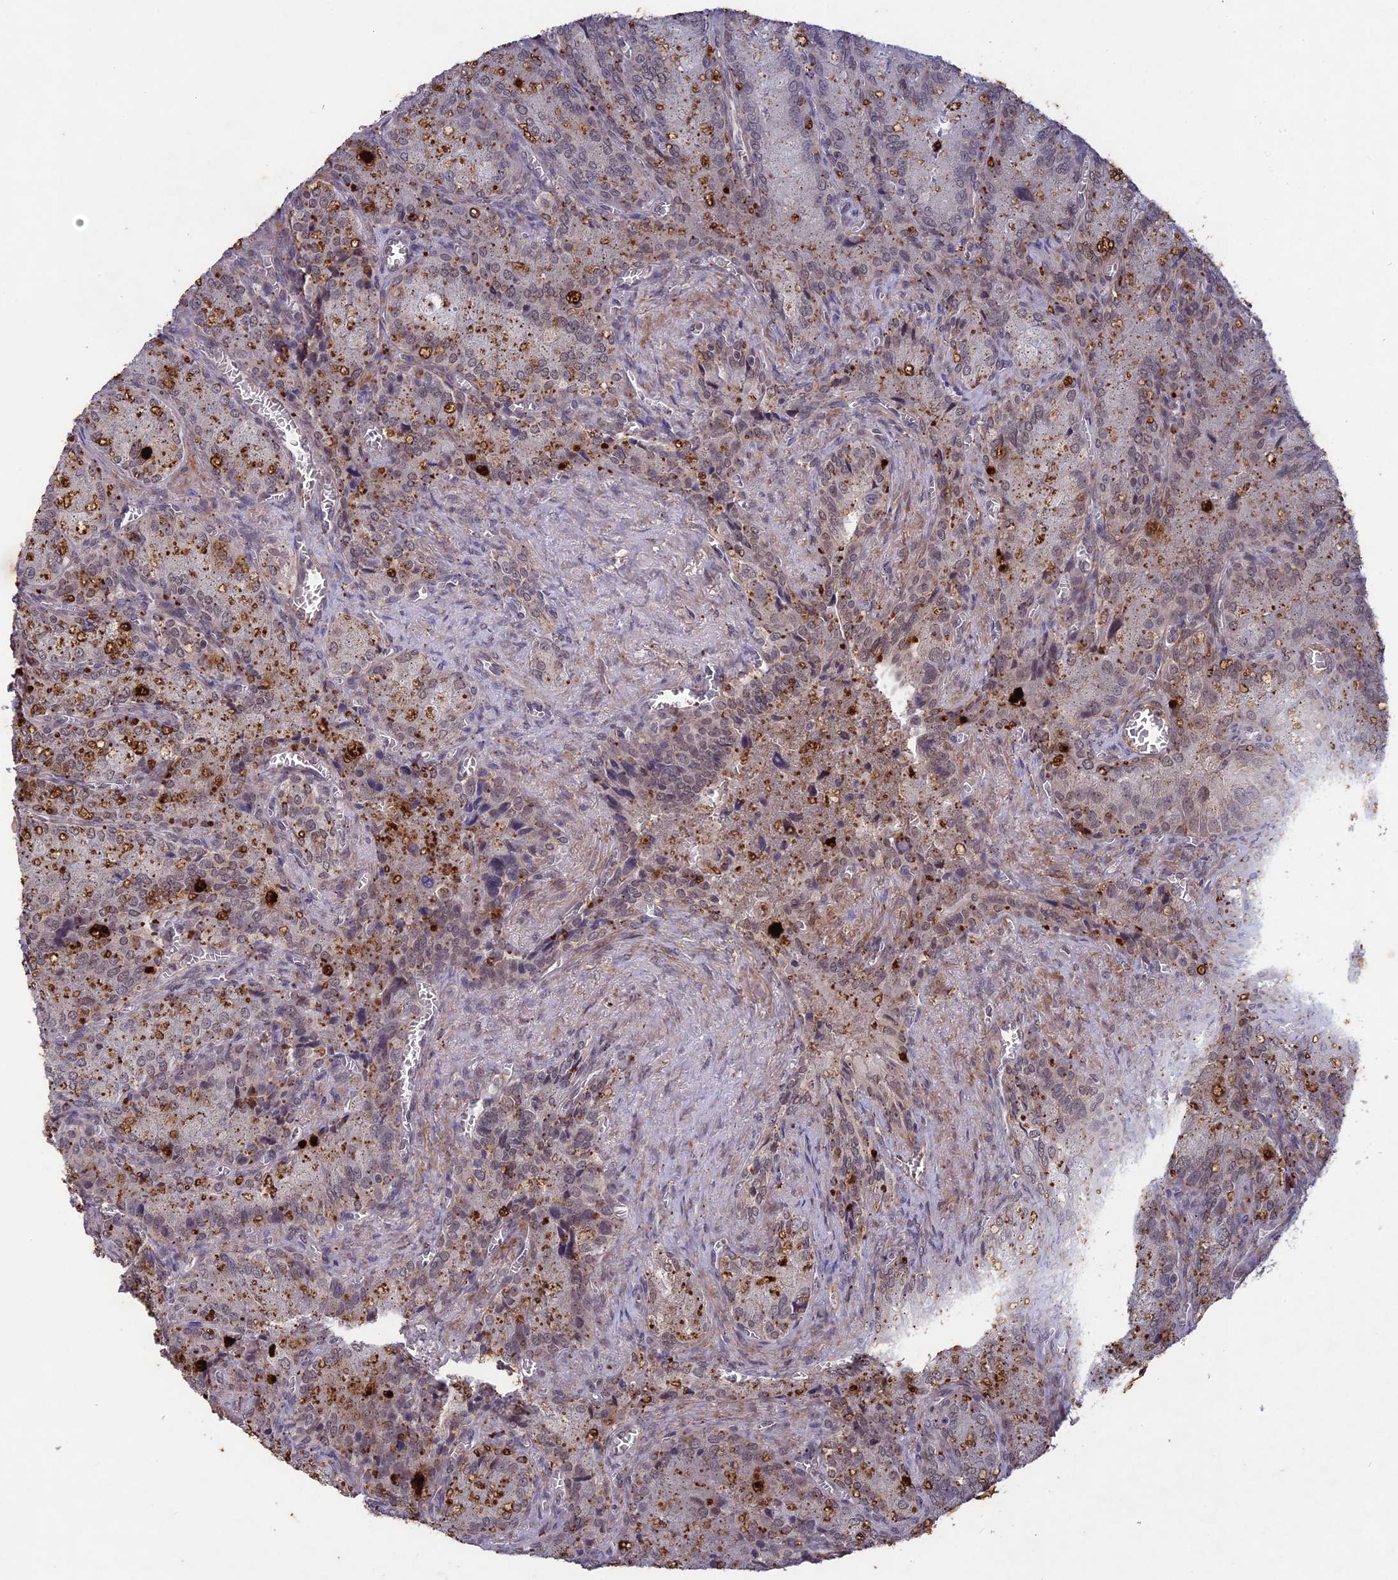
{"staining": {"intensity": "negative", "quantity": "none", "location": "none"}, "tissue": "seminal vesicle", "cell_type": "Glandular cells", "image_type": "normal", "snomed": [{"axis": "morphology", "description": "Normal tissue, NOS"}, {"axis": "topography", "description": "Seminal veicle"}], "caption": "Immunohistochemical staining of unremarkable human seminal vesicle reveals no significant positivity in glandular cells.", "gene": "ADO", "patient": {"sex": "male", "age": 62}}